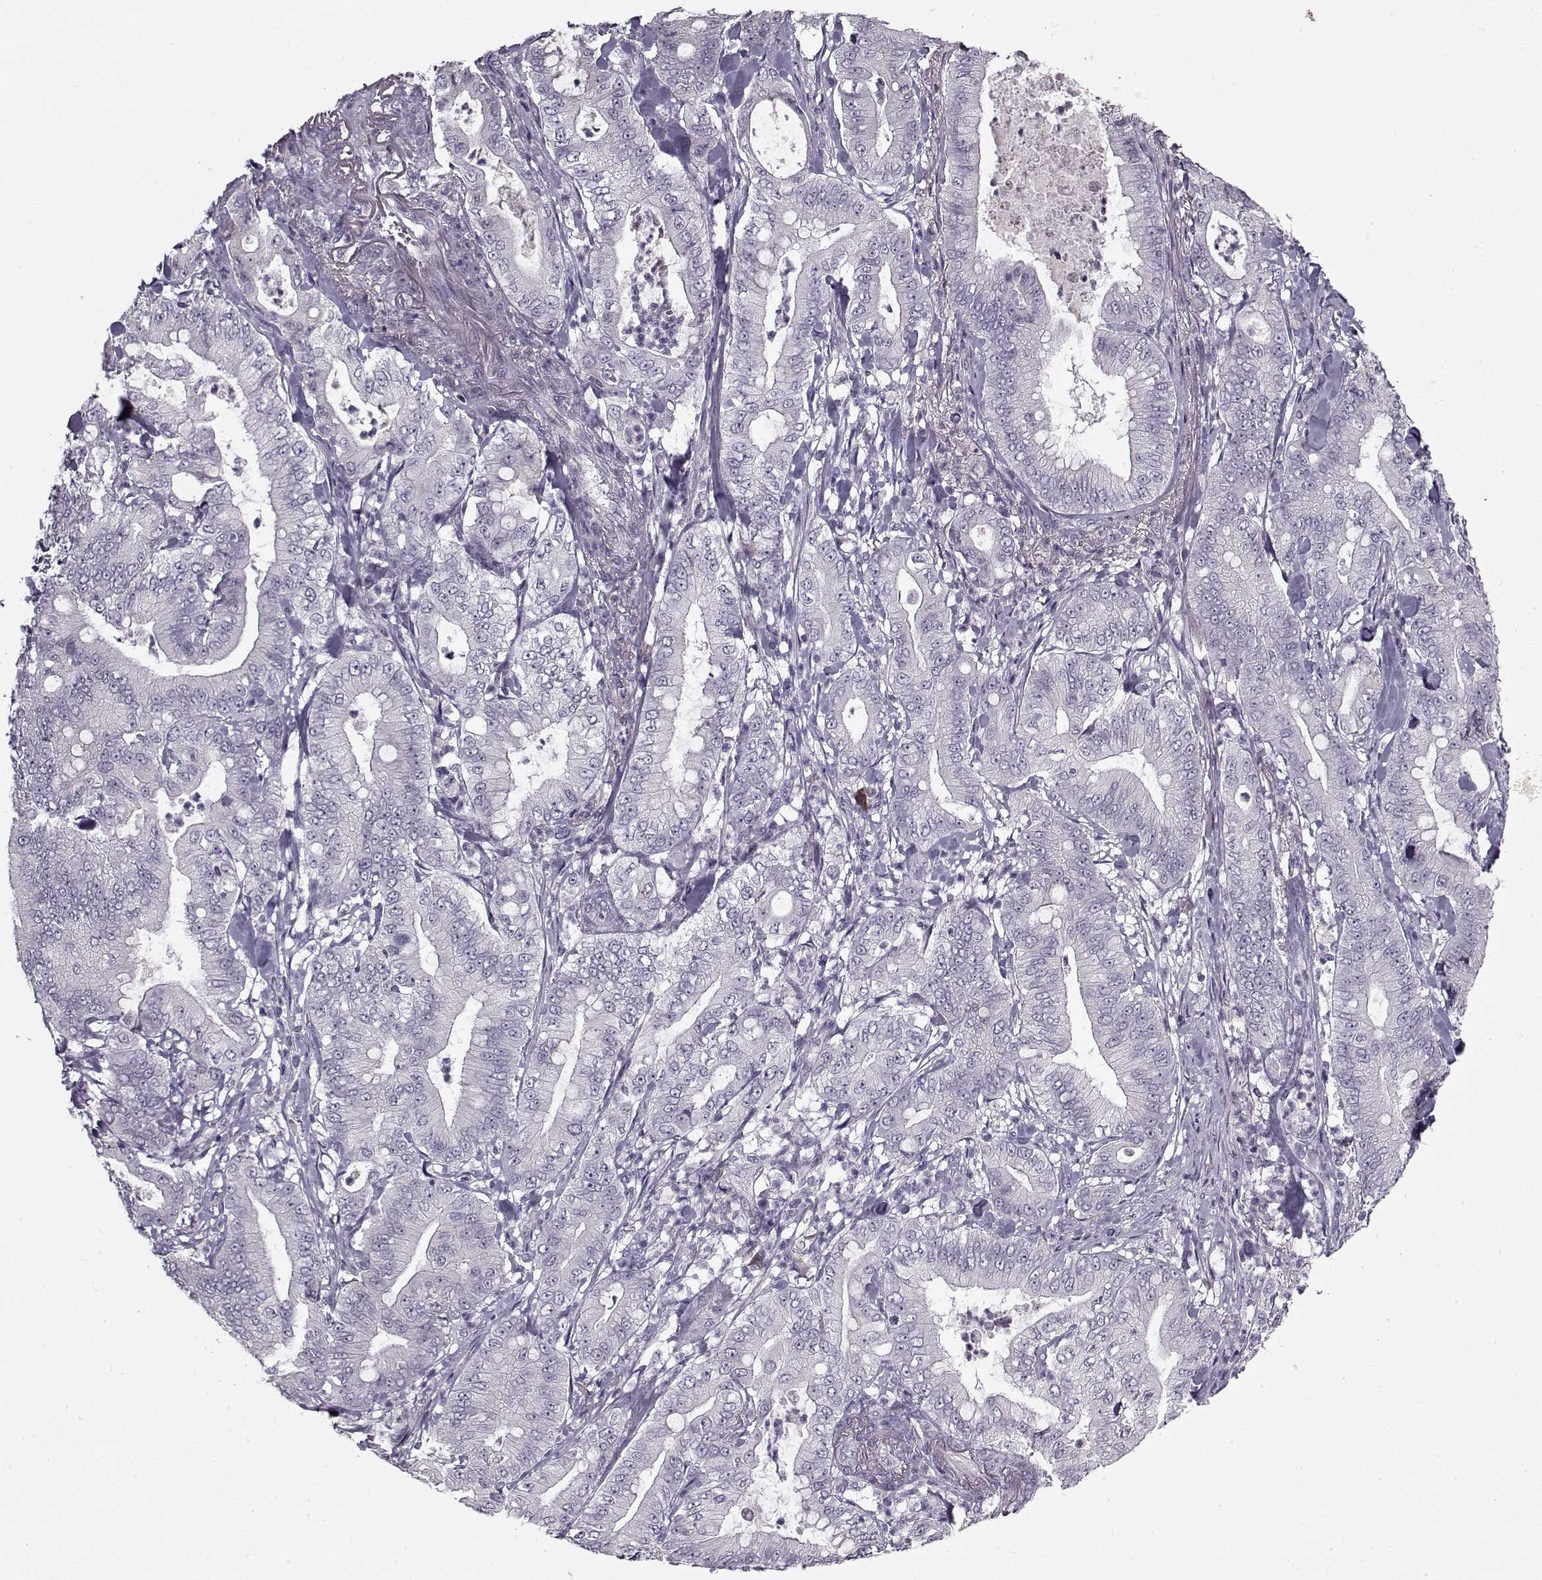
{"staining": {"intensity": "negative", "quantity": "none", "location": "none"}, "tissue": "pancreatic cancer", "cell_type": "Tumor cells", "image_type": "cancer", "snomed": [{"axis": "morphology", "description": "Adenocarcinoma, NOS"}, {"axis": "topography", "description": "Pancreas"}], "caption": "Tumor cells are negative for protein expression in human pancreatic cancer (adenocarcinoma).", "gene": "KRT9", "patient": {"sex": "male", "age": 71}}